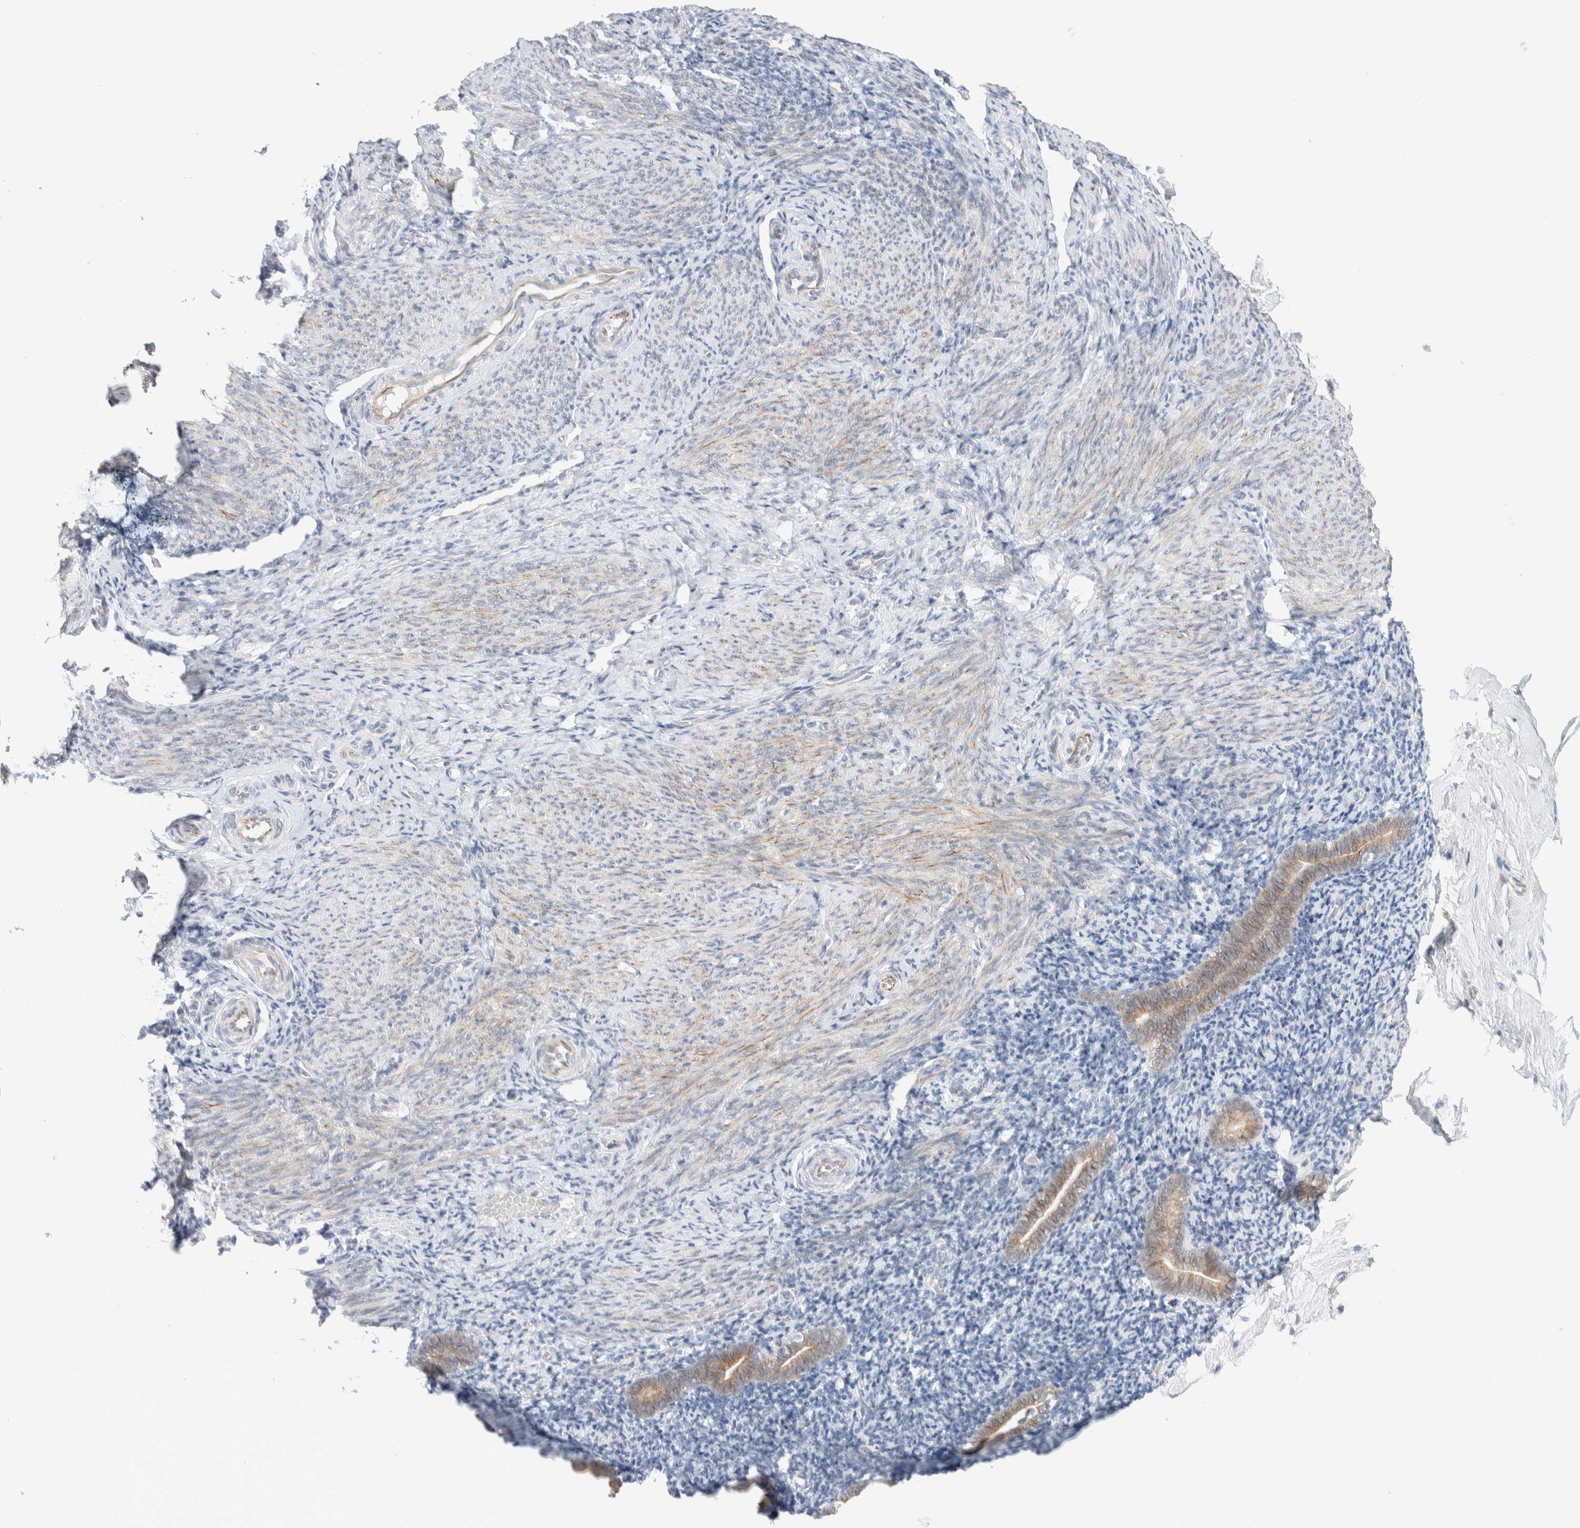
{"staining": {"intensity": "negative", "quantity": "none", "location": "none"}, "tissue": "endometrium", "cell_type": "Cells in endometrial stroma", "image_type": "normal", "snomed": [{"axis": "morphology", "description": "Normal tissue, NOS"}, {"axis": "topography", "description": "Endometrium"}], "caption": "High magnification brightfield microscopy of benign endometrium stained with DAB (brown) and counterstained with hematoxylin (blue): cells in endometrial stroma show no significant positivity. (DAB (3,3'-diaminobenzidine) immunohistochemistry (IHC), high magnification).", "gene": "C1orf112", "patient": {"sex": "female", "age": 51}}